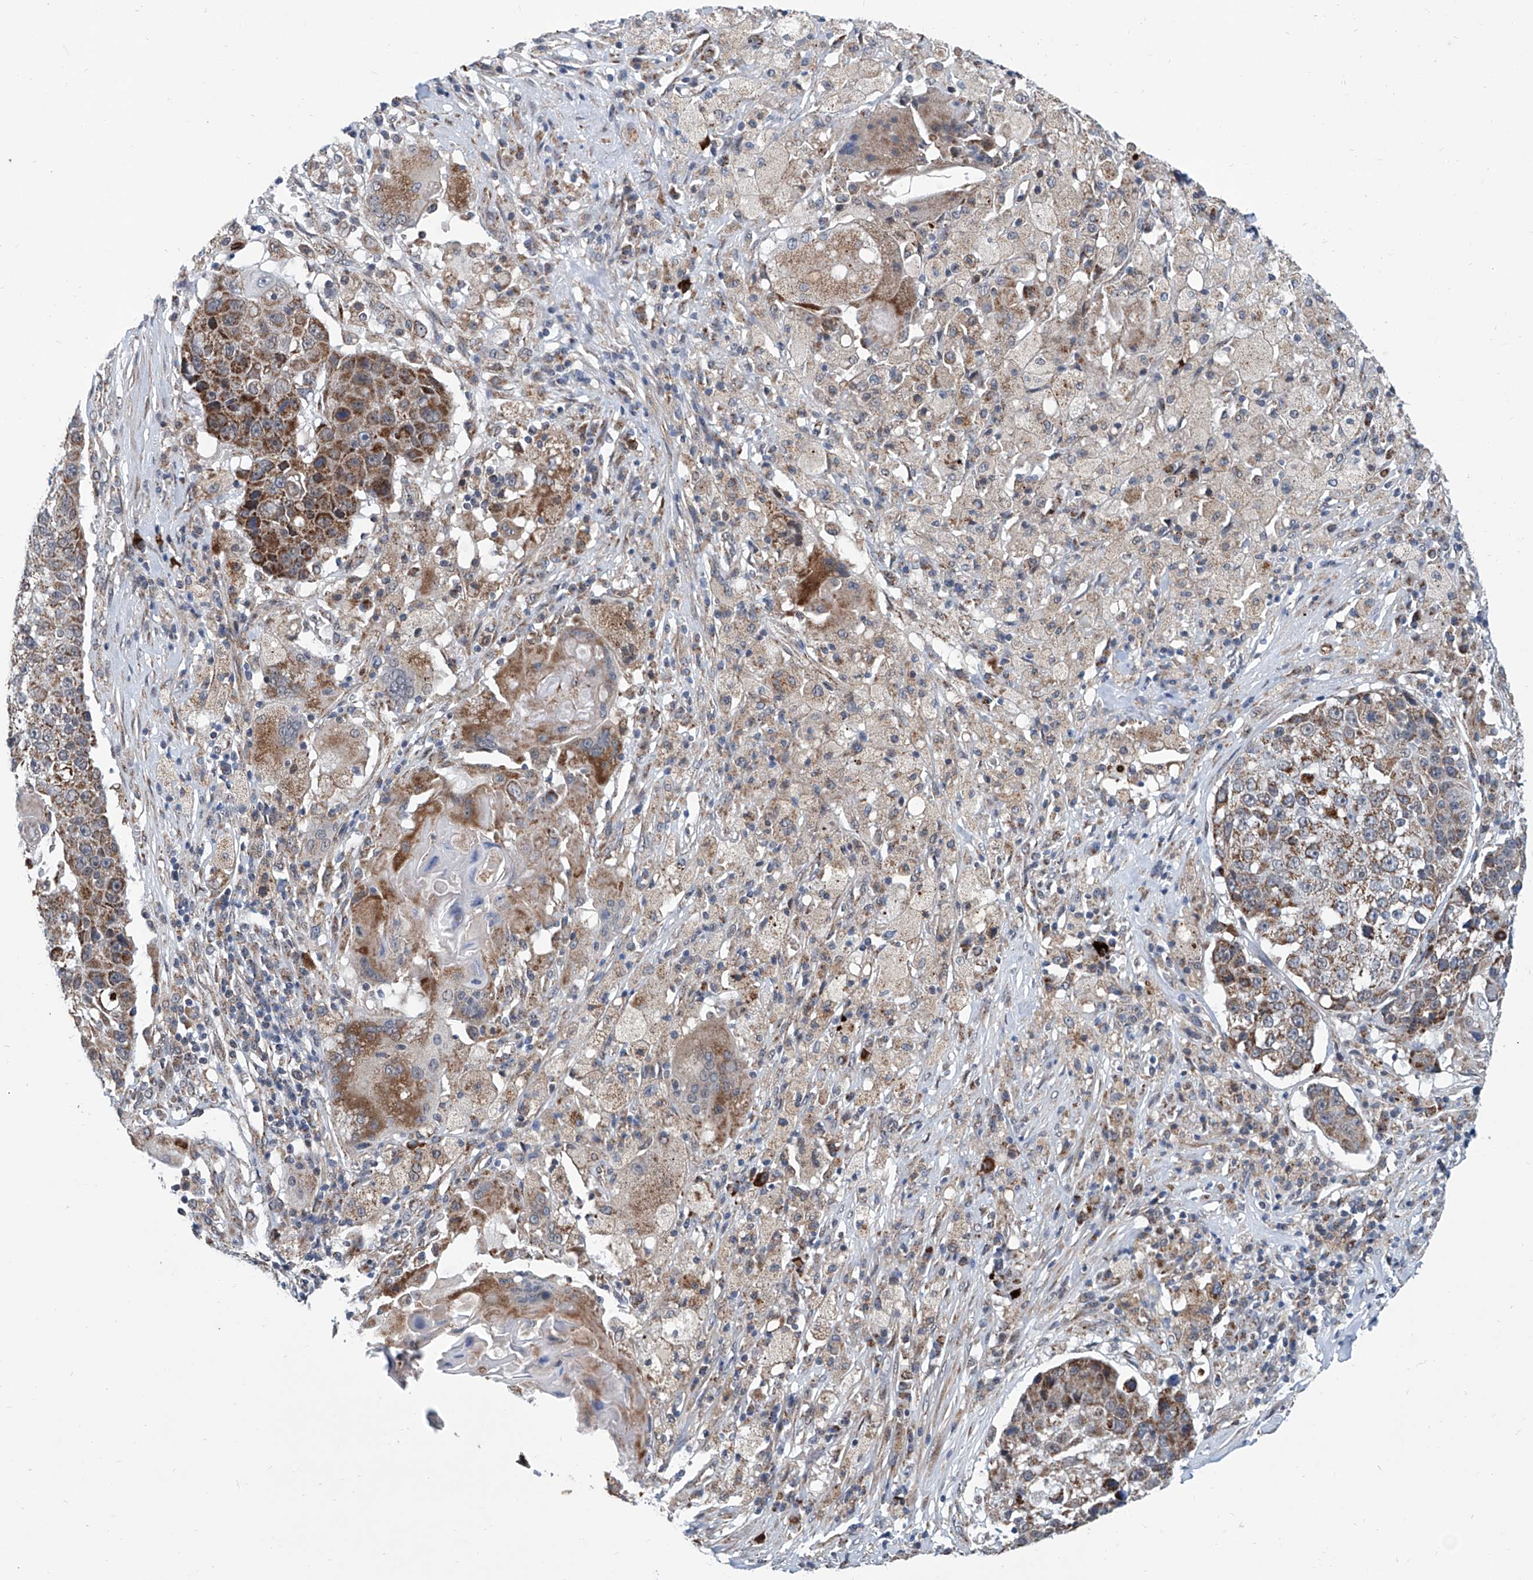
{"staining": {"intensity": "moderate", "quantity": ">75%", "location": "cytoplasmic/membranous"}, "tissue": "lung cancer", "cell_type": "Tumor cells", "image_type": "cancer", "snomed": [{"axis": "morphology", "description": "Squamous cell carcinoma, NOS"}, {"axis": "topography", "description": "Lung"}], "caption": "Moderate cytoplasmic/membranous protein positivity is identified in about >75% of tumor cells in squamous cell carcinoma (lung). Using DAB (3,3'-diaminobenzidine) (brown) and hematoxylin (blue) stains, captured at high magnification using brightfield microscopy.", "gene": "USP48", "patient": {"sex": "male", "age": 61}}